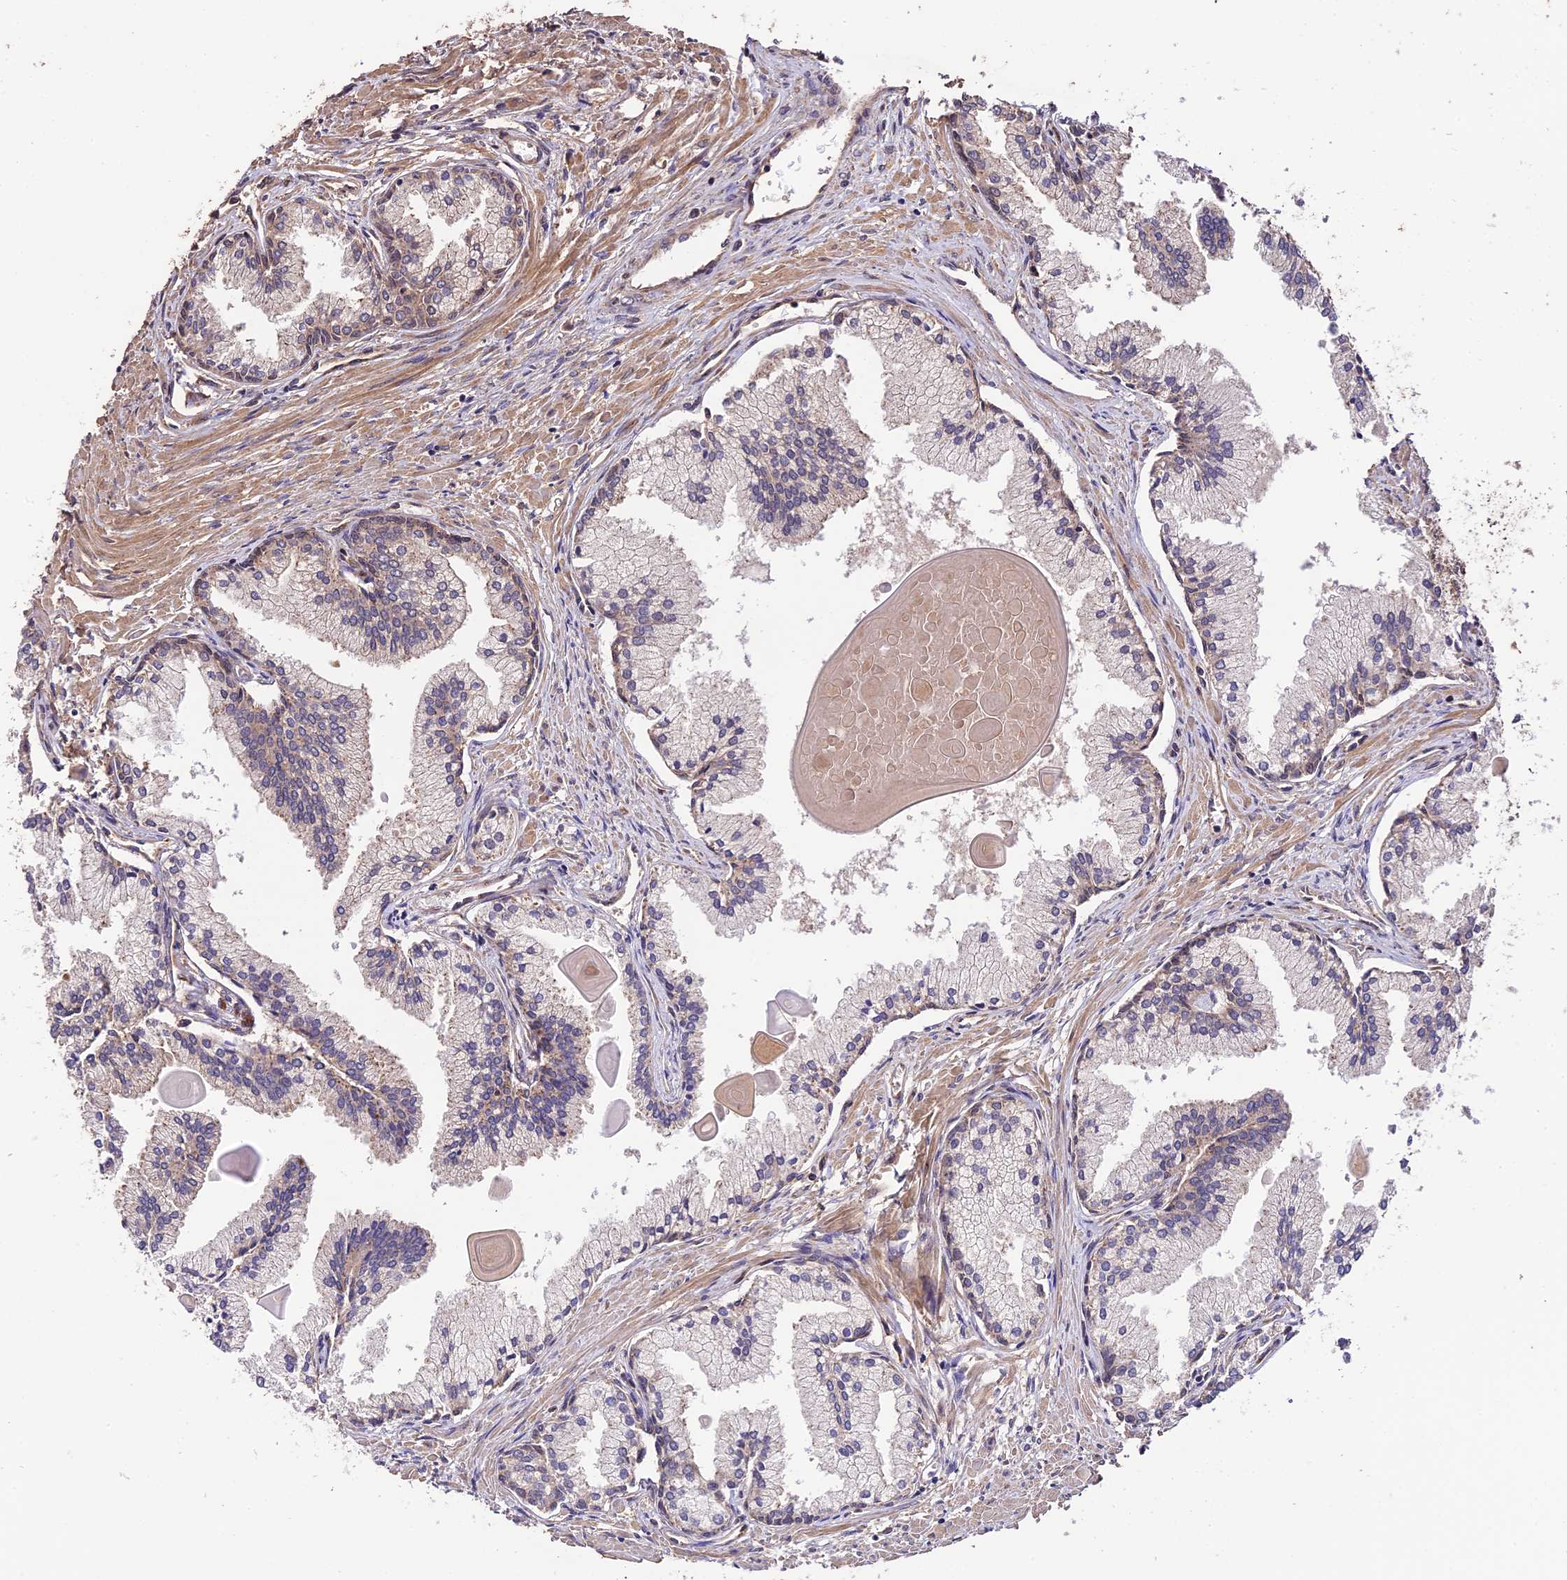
{"staining": {"intensity": "negative", "quantity": "none", "location": "none"}, "tissue": "prostate cancer", "cell_type": "Tumor cells", "image_type": "cancer", "snomed": [{"axis": "morphology", "description": "Adenocarcinoma, High grade"}, {"axis": "topography", "description": "Prostate"}], "caption": "Prostate cancer was stained to show a protein in brown. There is no significant positivity in tumor cells.", "gene": "TRMT1", "patient": {"sex": "male", "age": 68}}